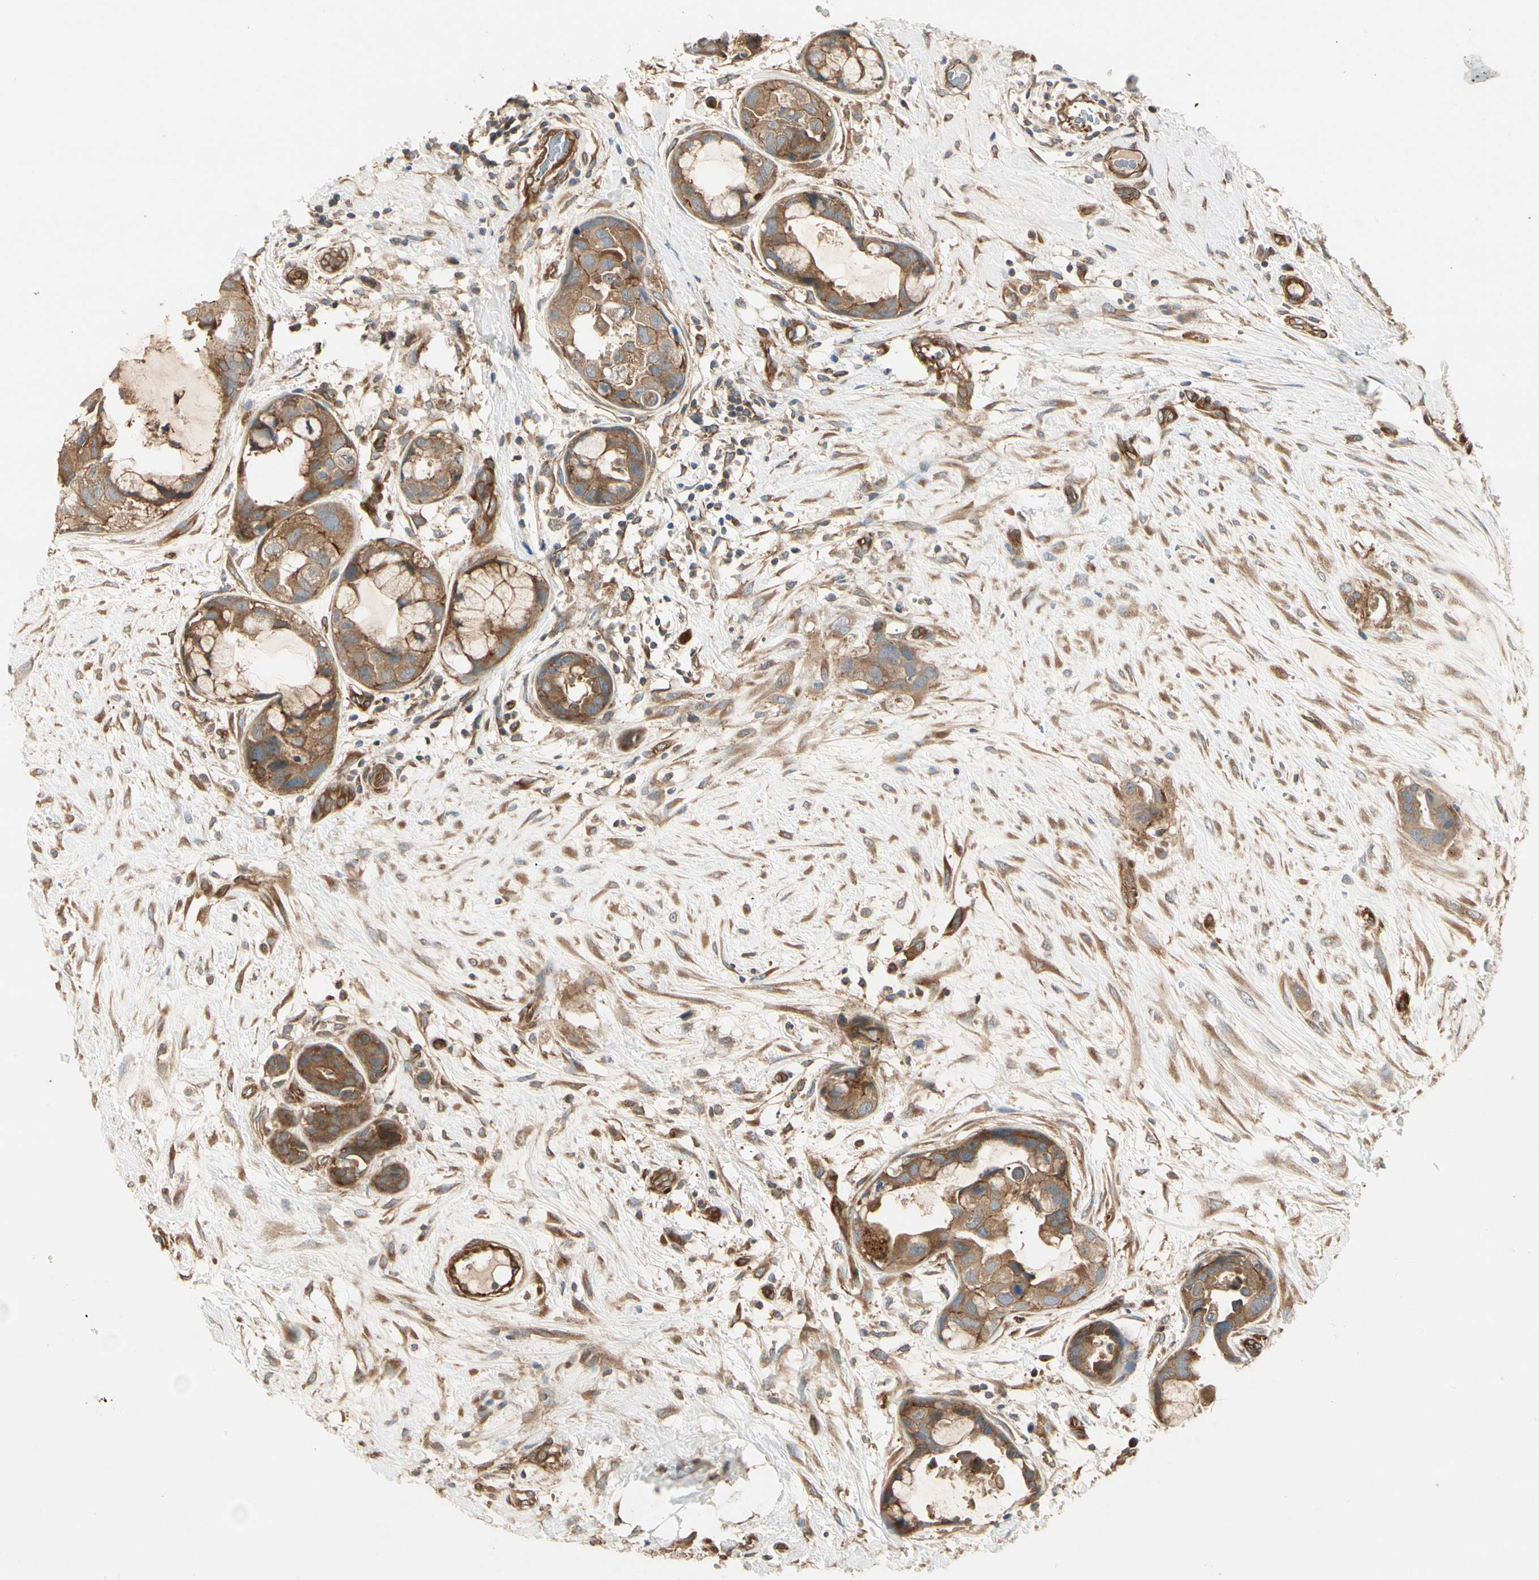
{"staining": {"intensity": "strong", "quantity": ">75%", "location": "cytoplasmic/membranous"}, "tissue": "breast cancer", "cell_type": "Tumor cells", "image_type": "cancer", "snomed": [{"axis": "morphology", "description": "Duct carcinoma"}, {"axis": "topography", "description": "Breast"}], "caption": "Intraductal carcinoma (breast) was stained to show a protein in brown. There is high levels of strong cytoplasmic/membranous expression in about >75% of tumor cells.", "gene": "ROCK2", "patient": {"sex": "female", "age": 40}}